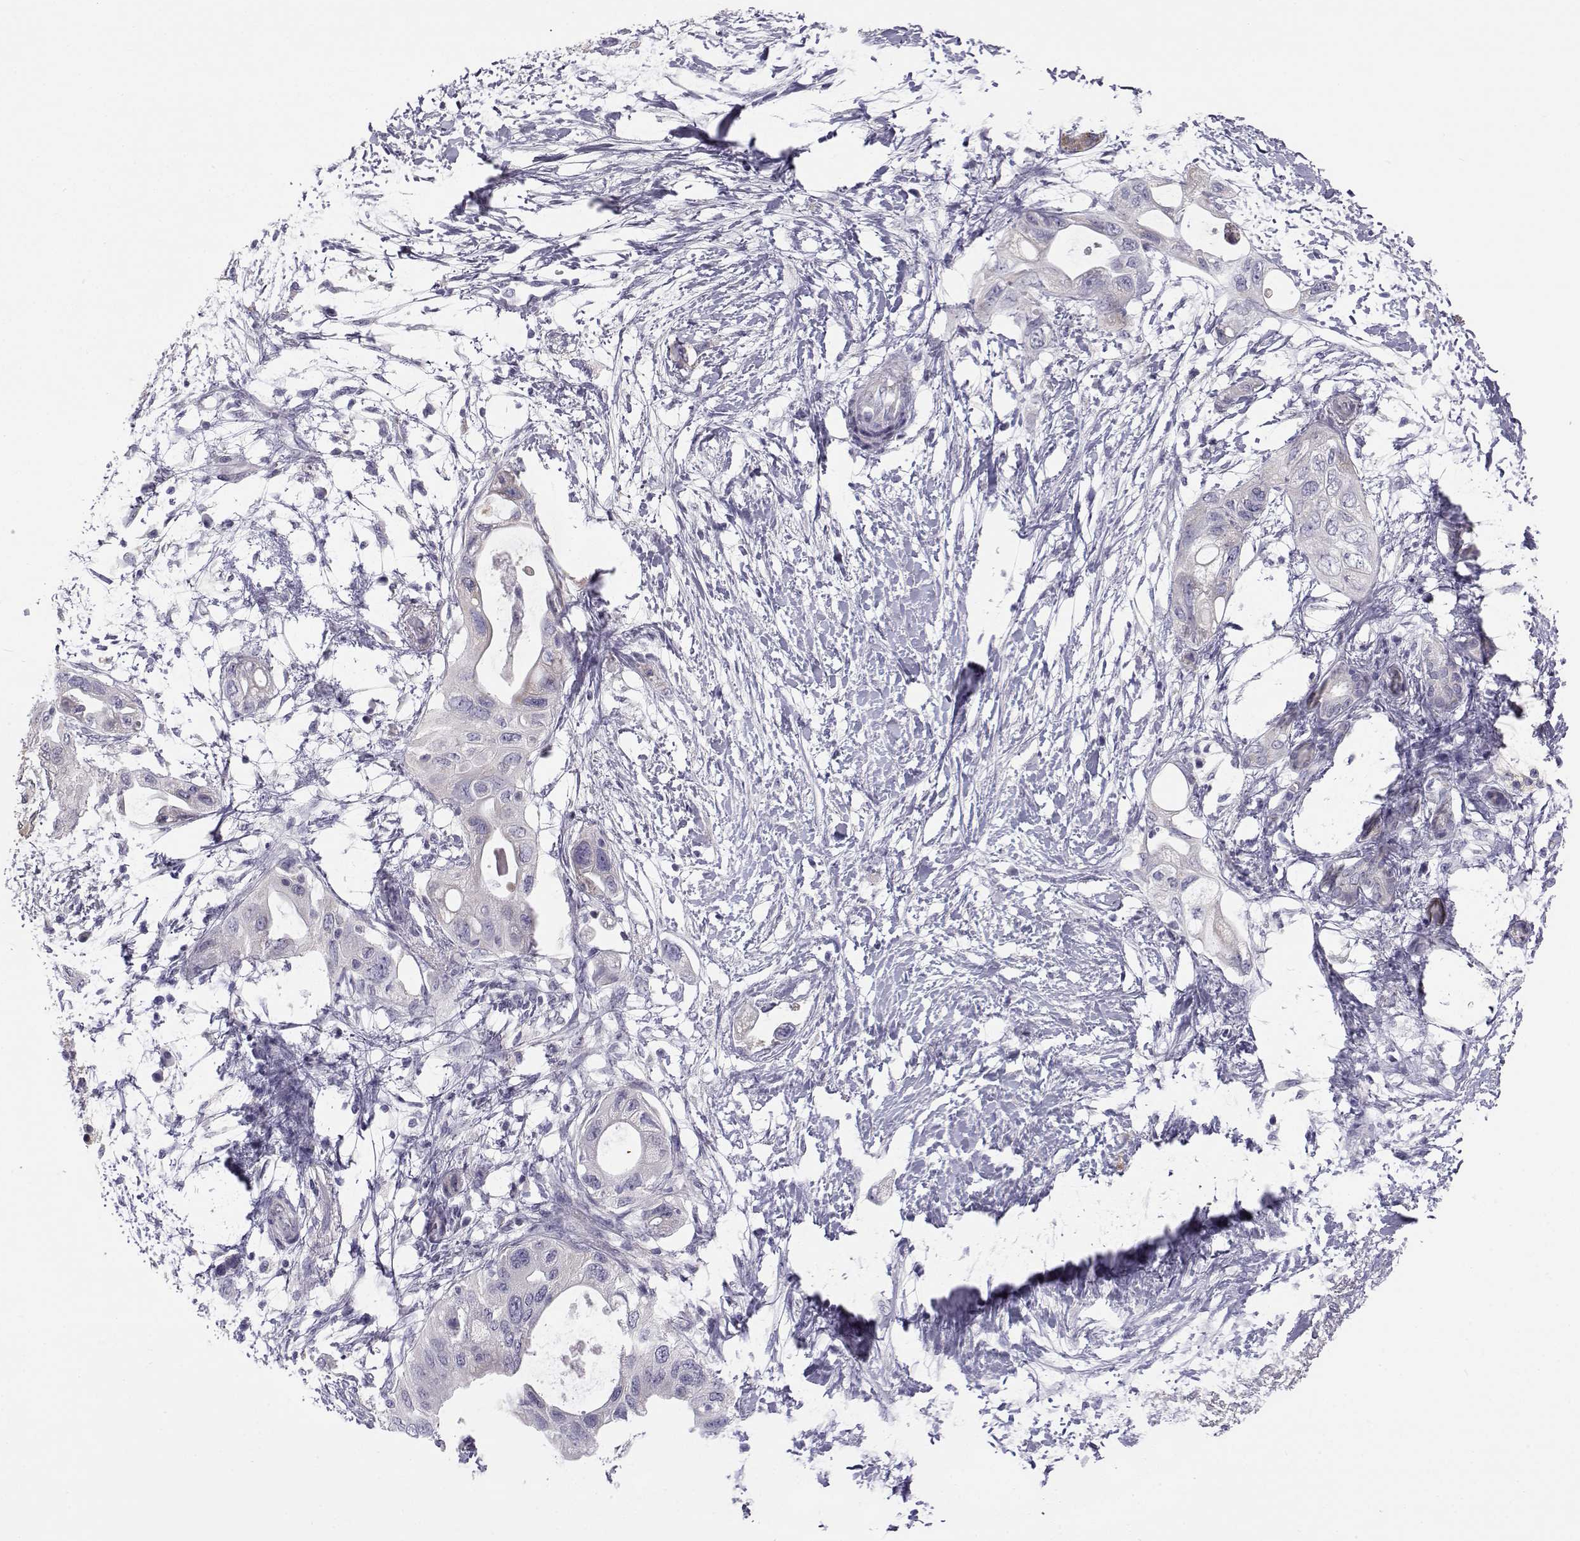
{"staining": {"intensity": "negative", "quantity": "none", "location": "none"}, "tissue": "pancreatic cancer", "cell_type": "Tumor cells", "image_type": "cancer", "snomed": [{"axis": "morphology", "description": "Adenocarcinoma, NOS"}, {"axis": "topography", "description": "Pancreas"}], "caption": "Immunohistochemistry (IHC) photomicrograph of neoplastic tissue: adenocarcinoma (pancreatic) stained with DAB exhibits no significant protein staining in tumor cells.", "gene": "KCNMB4", "patient": {"sex": "female", "age": 72}}